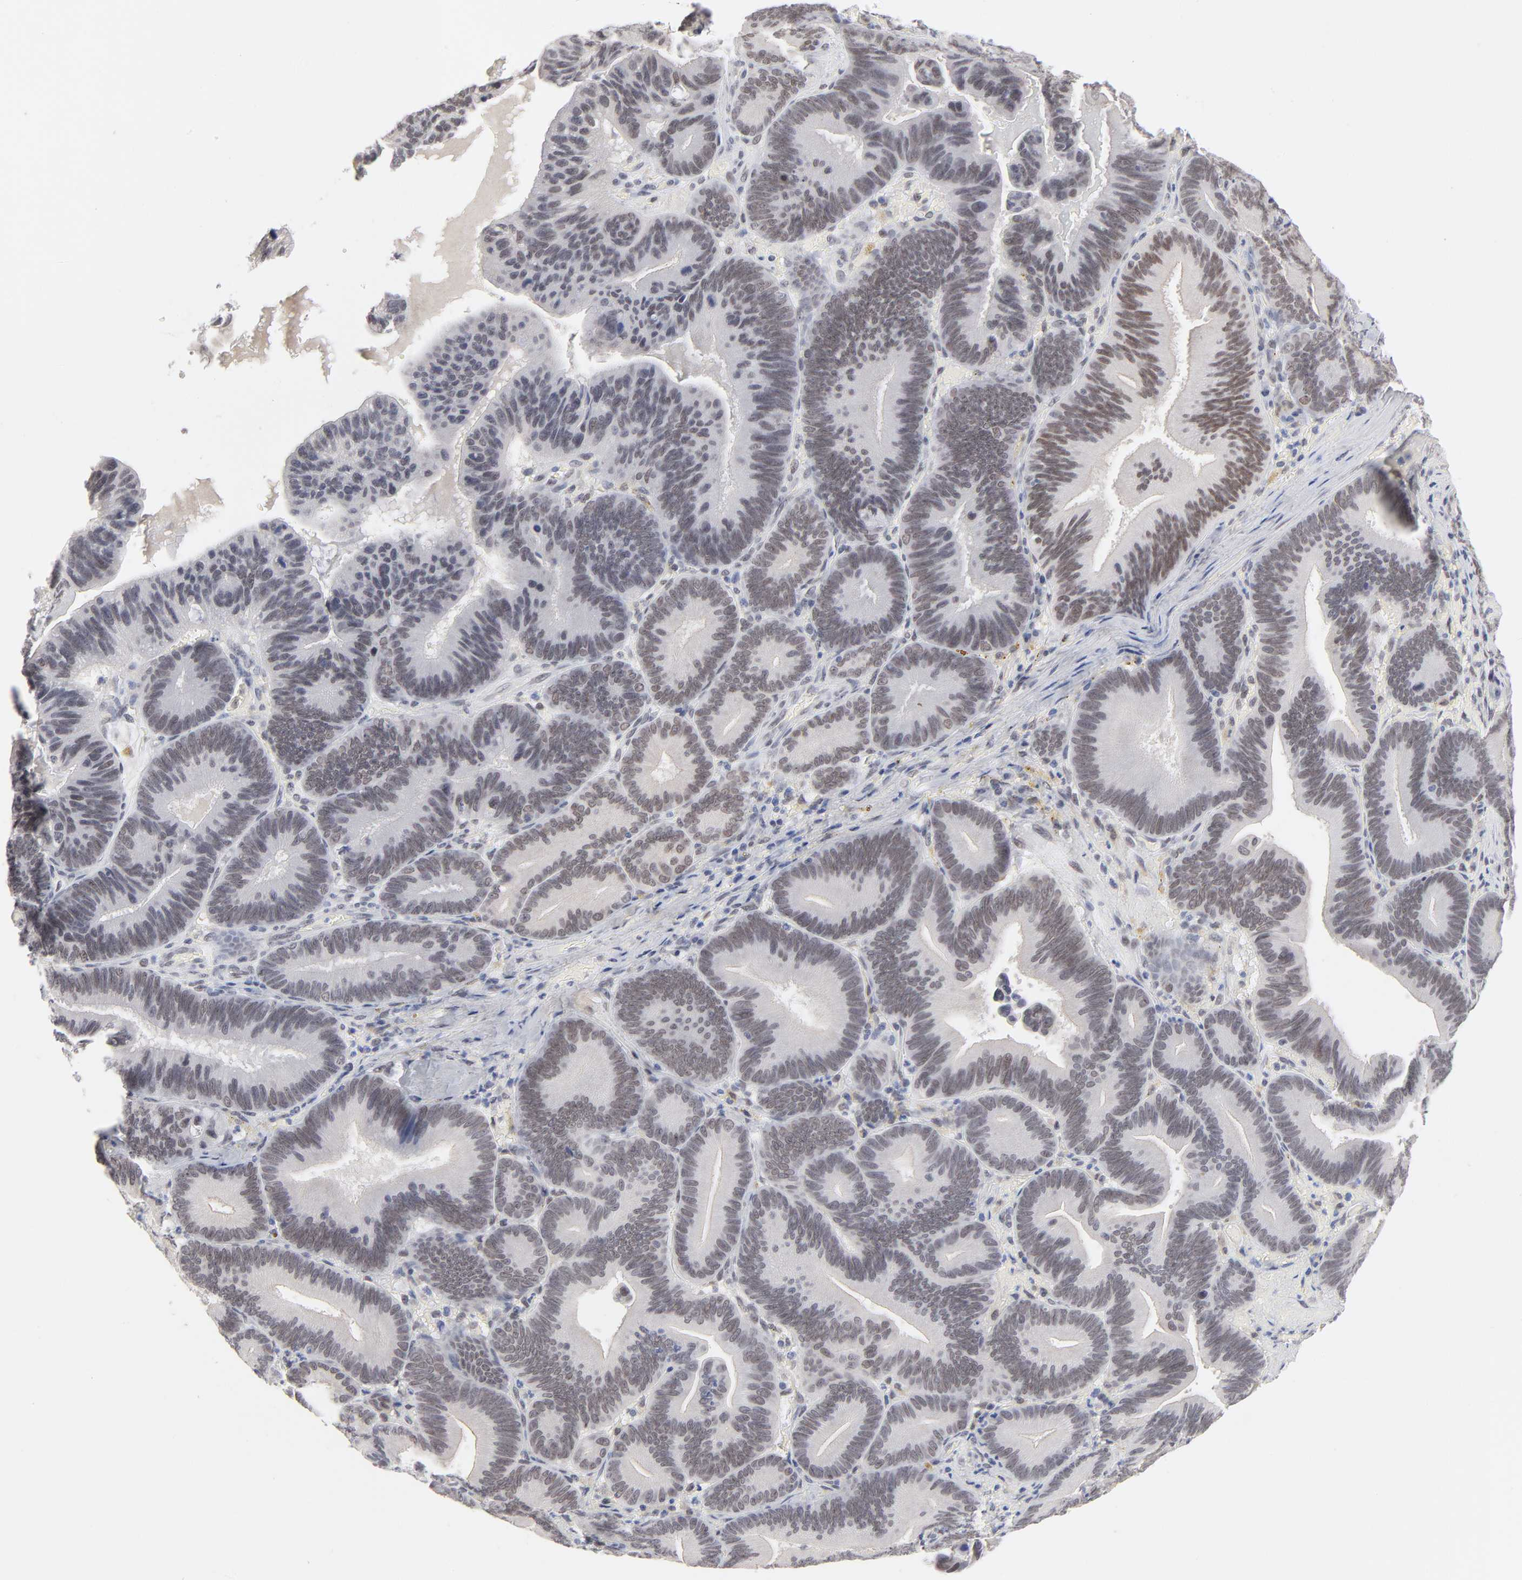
{"staining": {"intensity": "moderate", "quantity": "<25%", "location": "nuclear"}, "tissue": "pancreatic cancer", "cell_type": "Tumor cells", "image_type": "cancer", "snomed": [{"axis": "morphology", "description": "Adenocarcinoma, NOS"}, {"axis": "topography", "description": "Pancreas"}], "caption": "High-power microscopy captured an immunohistochemistry photomicrograph of pancreatic cancer (adenocarcinoma), revealing moderate nuclear expression in approximately <25% of tumor cells. The protein of interest is stained brown, and the nuclei are stained in blue (DAB (3,3'-diaminobenzidine) IHC with brightfield microscopy, high magnification).", "gene": "MBIP", "patient": {"sex": "male", "age": 82}}